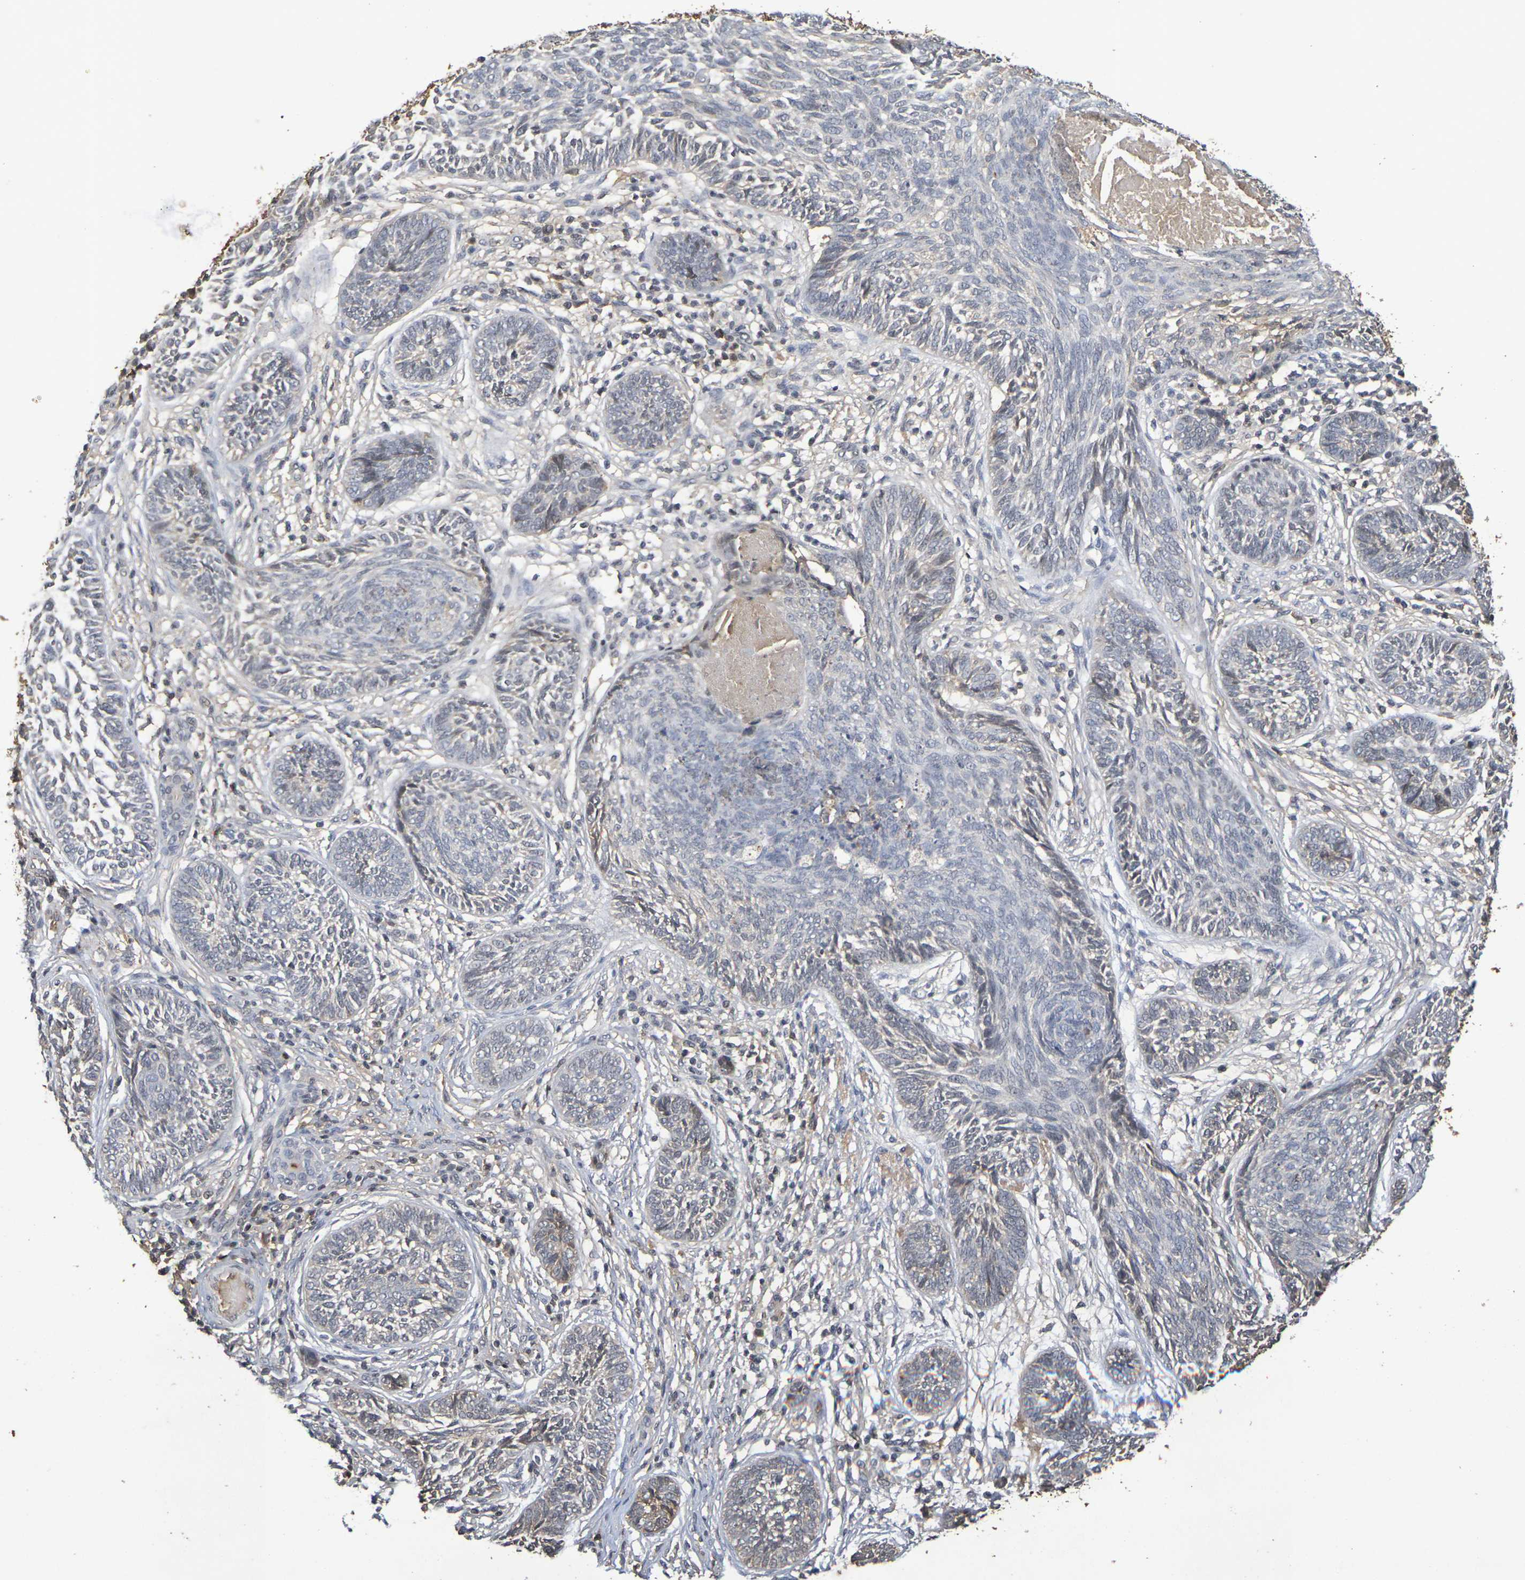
{"staining": {"intensity": "weak", "quantity": "<25%", "location": "cytoplasmic/membranous,nuclear"}, "tissue": "skin cancer", "cell_type": "Tumor cells", "image_type": "cancer", "snomed": [{"axis": "morphology", "description": "Papilloma, NOS"}, {"axis": "morphology", "description": "Basal cell carcinoma"}, {"axis": "topography", "description": "Skin"}], "caption": "Tumor cells are negative for brown protein staining in skin cancer (basal cell carcinoma).", "gene": "TERF2", "patient": {"sex": "male", "age": 87}}